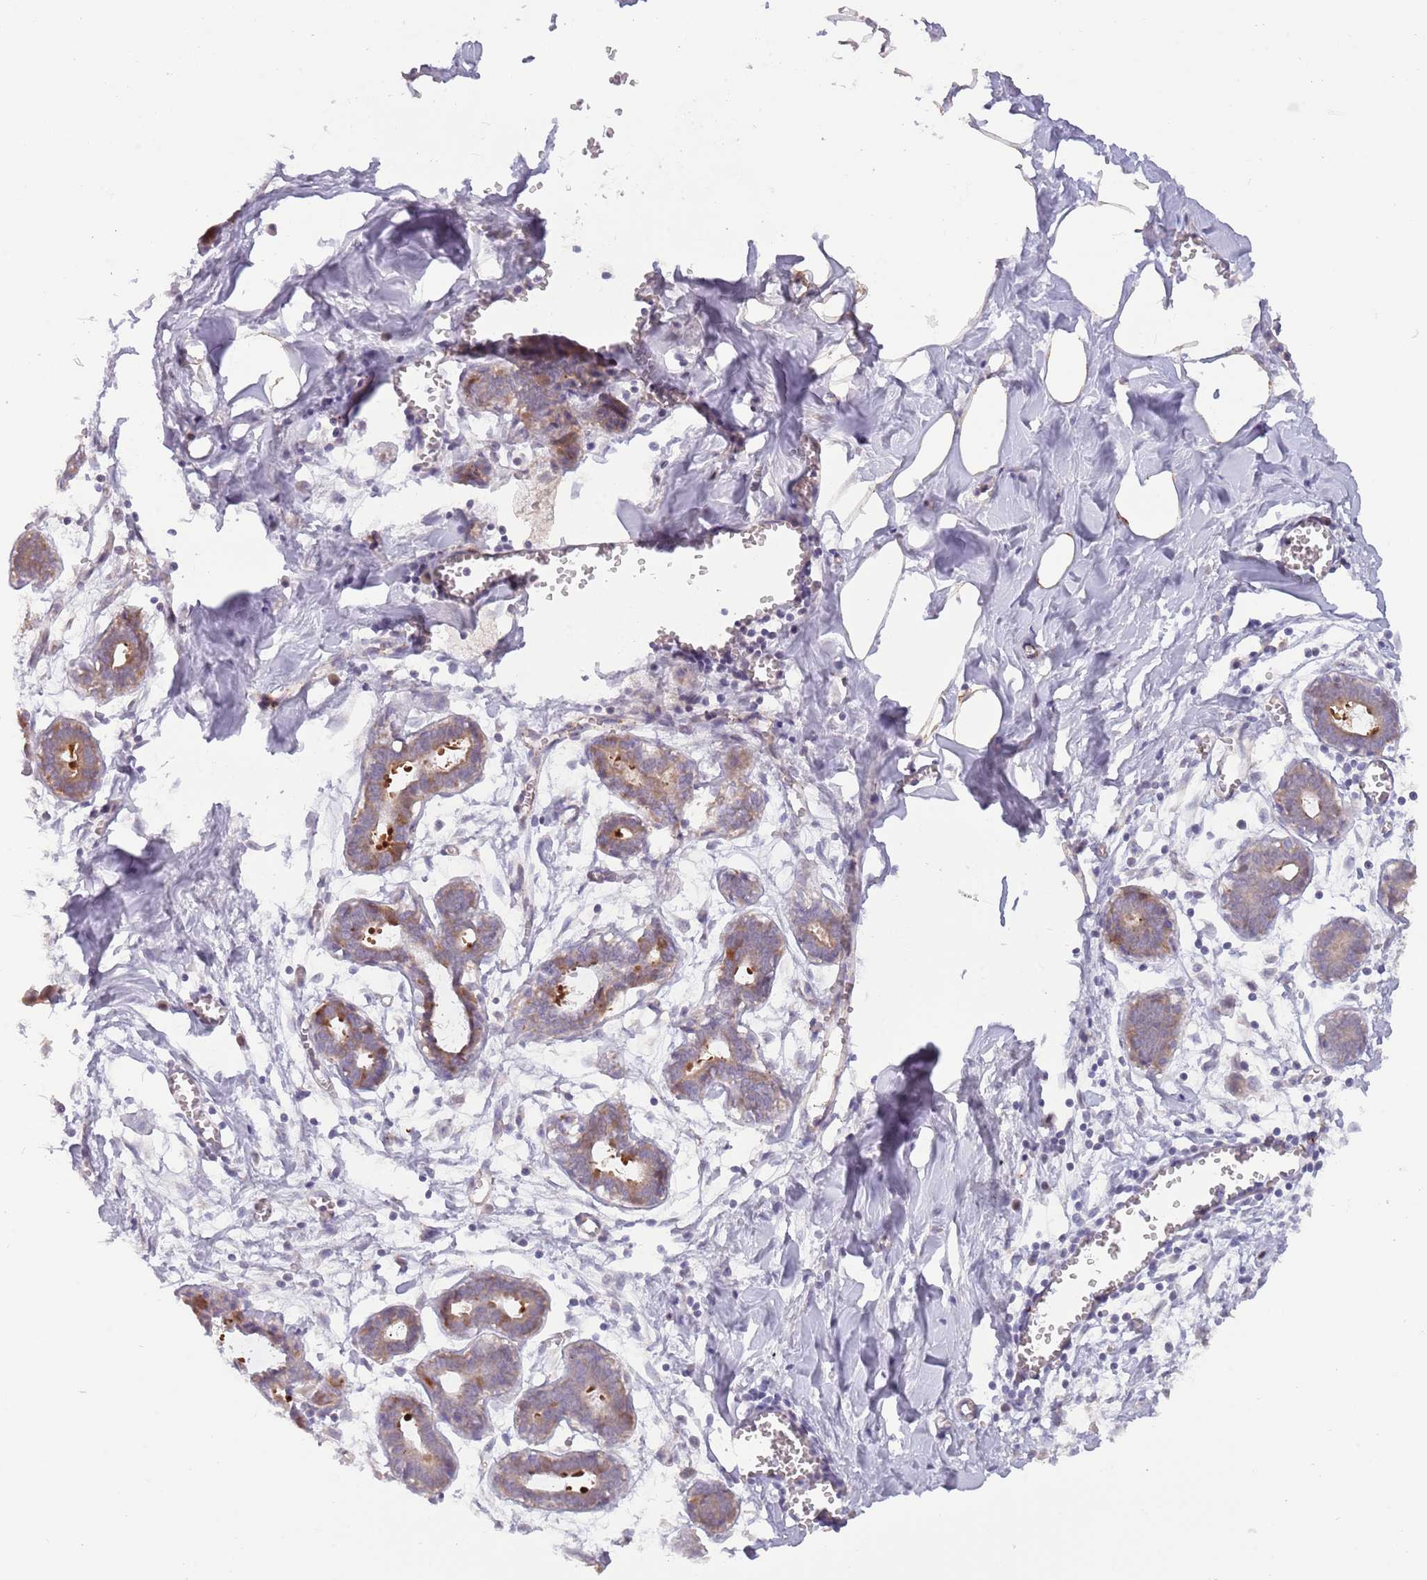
{"staining": {"intensity": "negative", "quantity": "none", "location": "none"}, "tissue": "breast", "cell_type": "Adipocytes", "image_type": "normal", "snomed": [{"axis": "morphology", "description": "Normal tissue, NOS"}, {"axis": "topography", "description": "Breast"}], "caption": "DAB immunohistochemical staining of normal breast exhibits no significant staining in adipocytes. (DAB immunohistochemistry visualized using brightfield microscopy, high magnification).", "gene": "LDHD", "patient": {"sex": "female", "age": 27}}